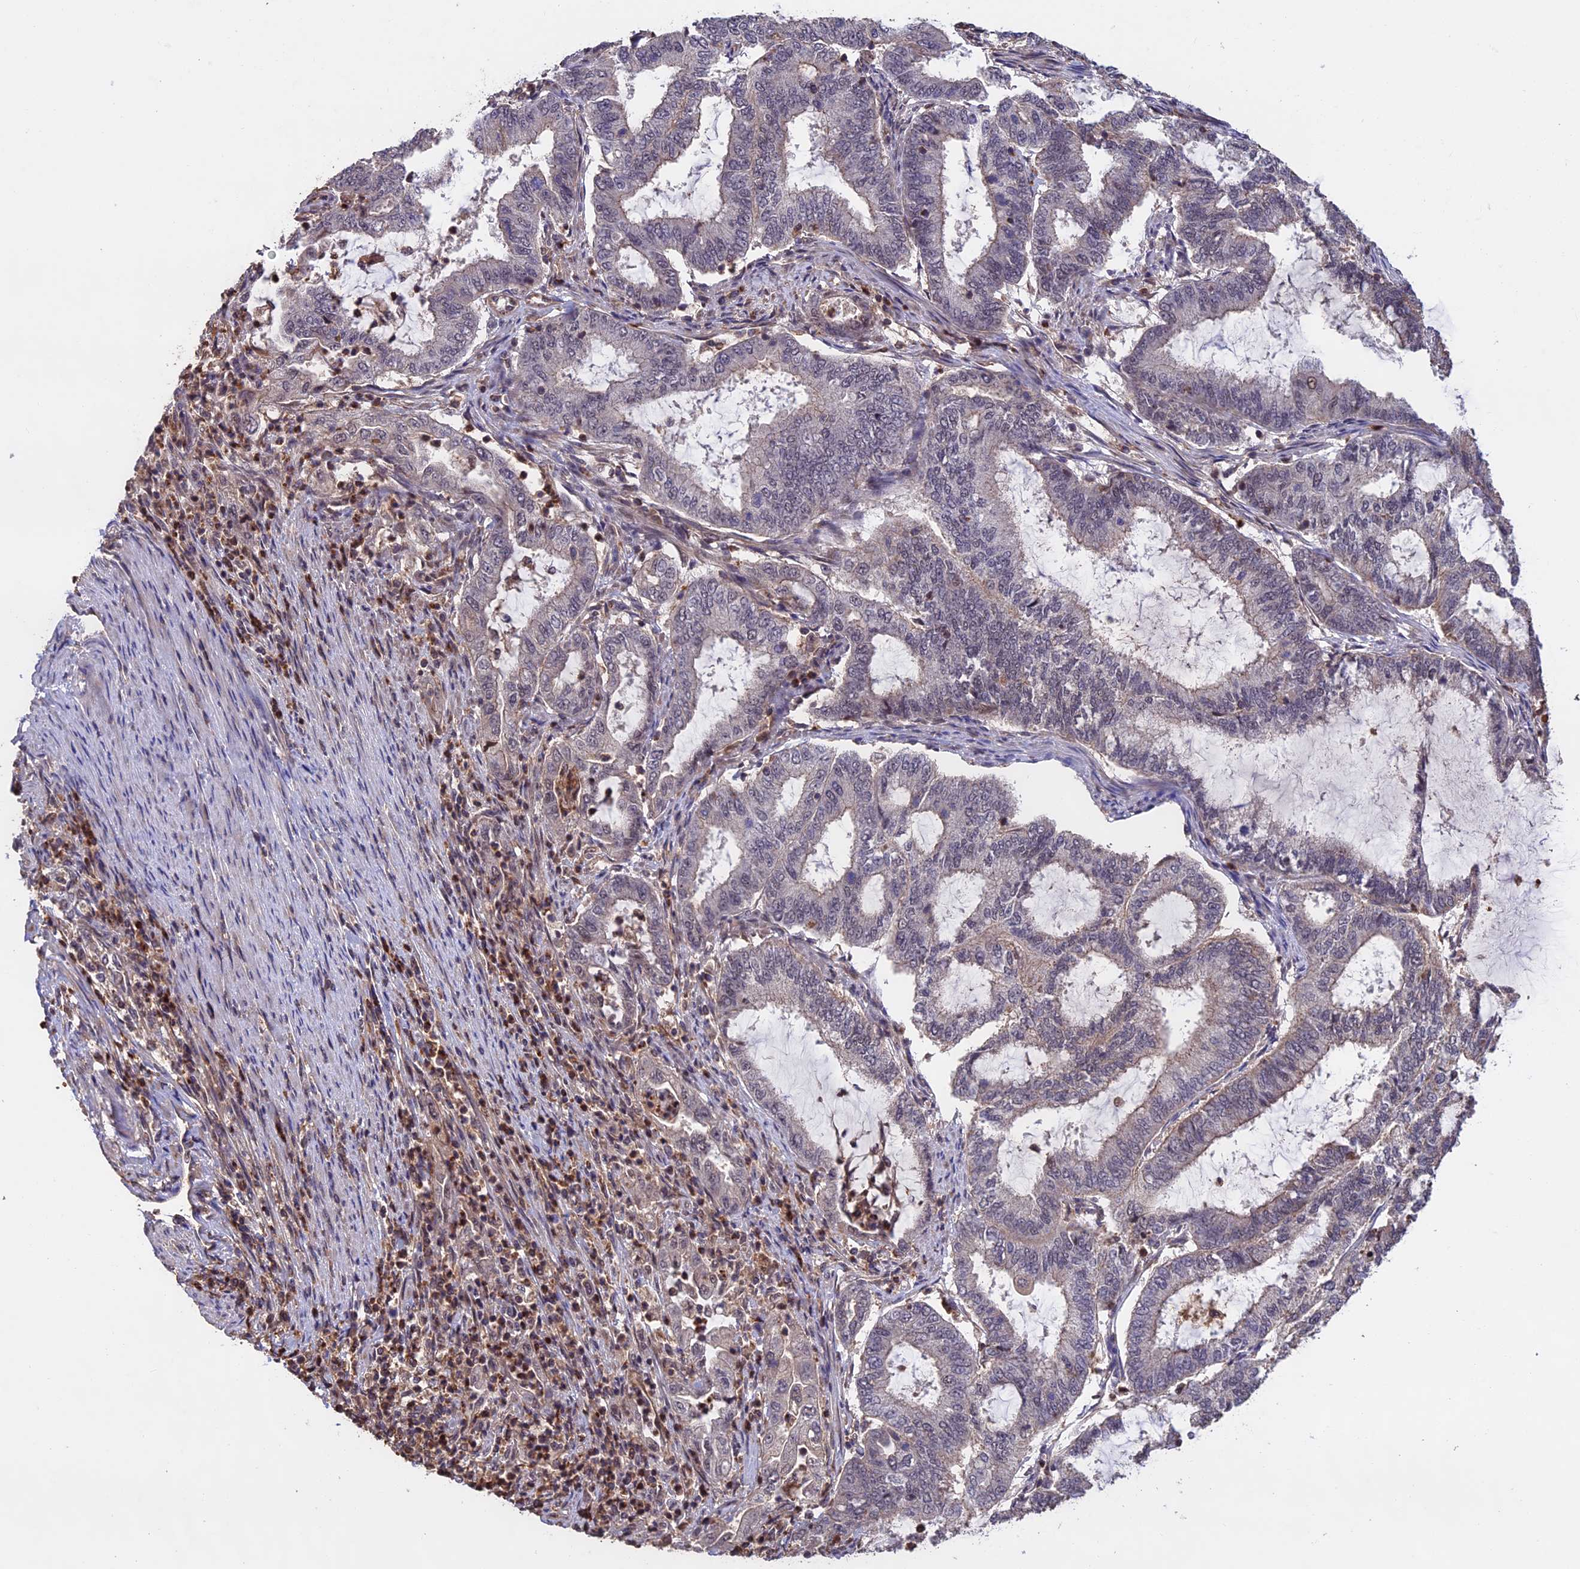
{"staining": {"intensity": "weak", "quantity": "<25%", "location": "cytoplasmic/membranous"}, "tissue": "endometrial cancer", "cell_type": "Tumor cells", "image_type": "cancer", "snomed": [{"axis": "morphology", "description": "Adenocarcinoma, NOS"}, {"axis": "topography", "description": "Endometrium"}], "caption": "Photomicrograph shows no significant protein expression in tumor cells of endometrial adenocarcinoma. (DAB (3,3'-diaminobenzidine) immunohistochemistry visualized using brightfield microscopy, high magnification).", "gene": "PKD2L2", "patient": {"sex": "female", "age": 51}}